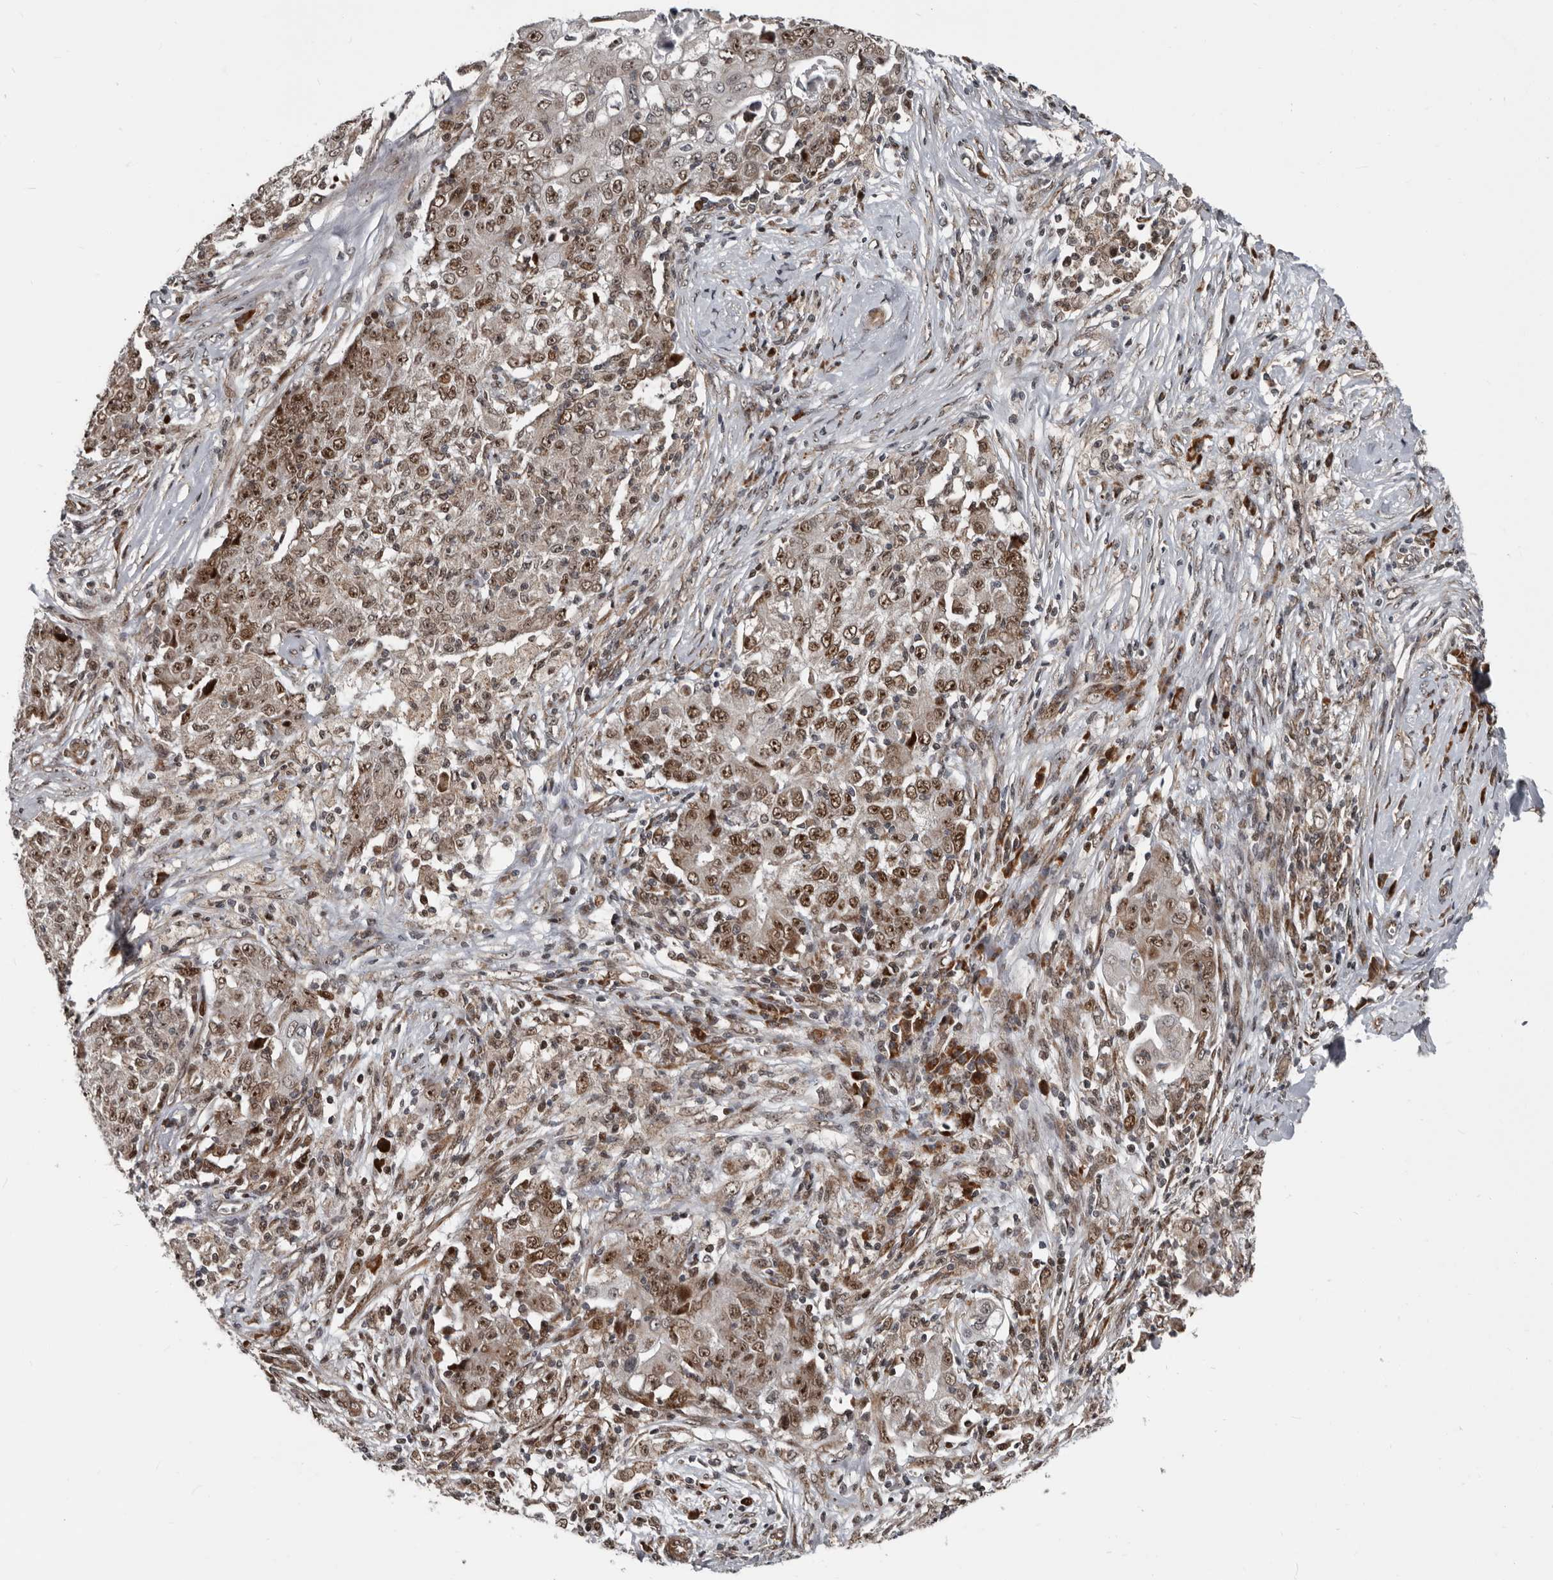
{"staining": {"intensity": "moderate", "quantity": ">75%", "location": "nuclear"}, "tissue": "ovarian cancer", "cell_type": "Tumor cells", "image_type": "cancer", "snomed": [{"axis": "morphology", "description": "Carcinoma, endometroid"}, {"axis": "topography", "description": "Ovary"}], "caption": "Moderate nuclear staining is seen in approximately >75% of tumor cells in ovarian cancer (endometroid carcinoma). Nuclei are stained in blue.", "gene": "CHD1L", "patient": {"sex": "female", "age": 42}}